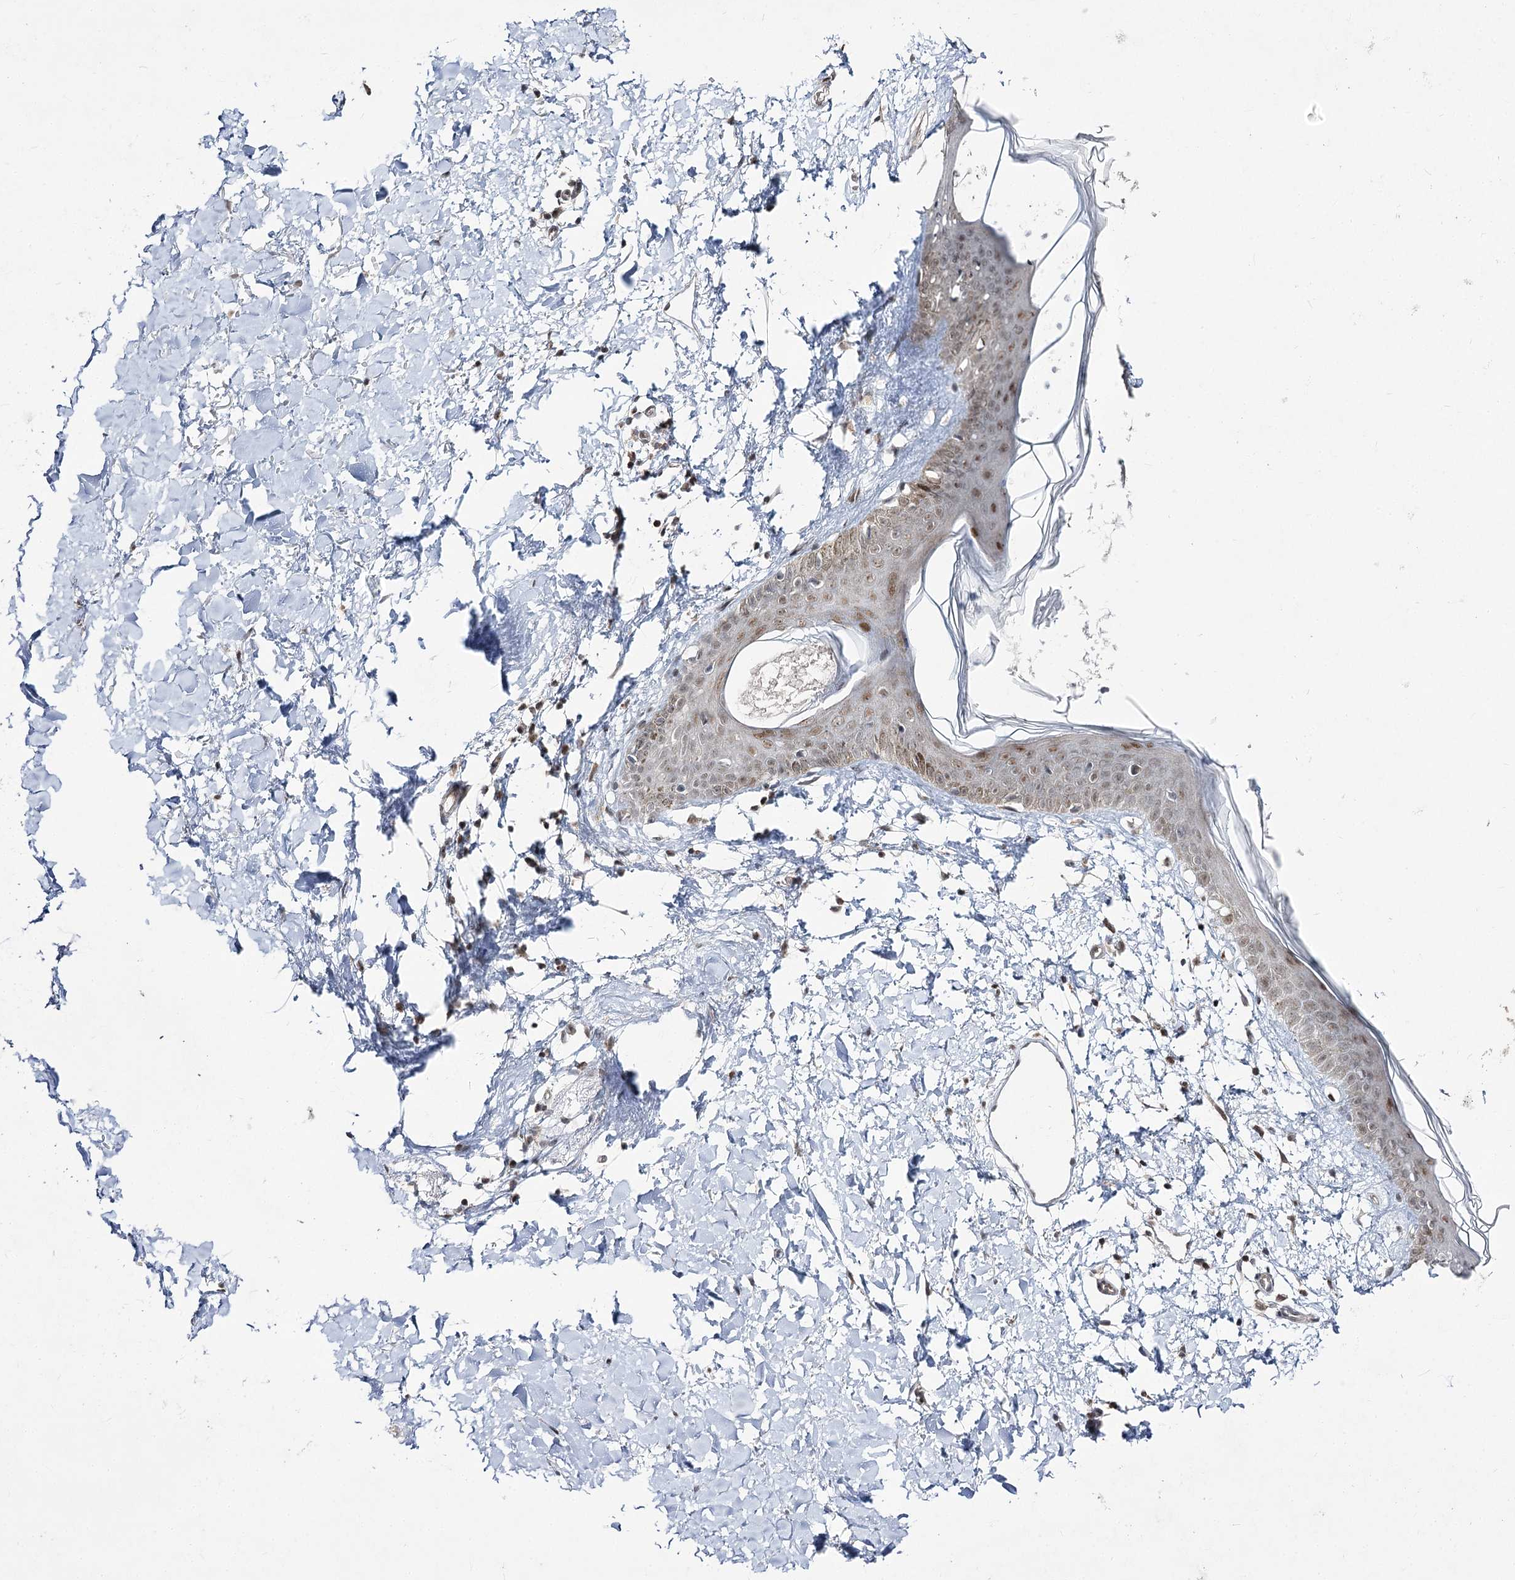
{"staining": {"intensity": "moderate", "quantity": ">75%", "location": "nuclear"}, "tissue": "skin", "cell_type": "Fibroblasts", "image_type": "normal", "snomed": [{"axis": "morphology", "description": "Normal tissue, NOS"}, {"axis": "topography", "description": "Skin"}], "caption": "Skin stained with IHC exhibits moderate nuclear expression in about >75% of fibroblasts. (DAB IHC with brightfield microscopy, high magnification).", "gene": "SLC4A1AP", "patient": {"sex": "female", "age": 58}}